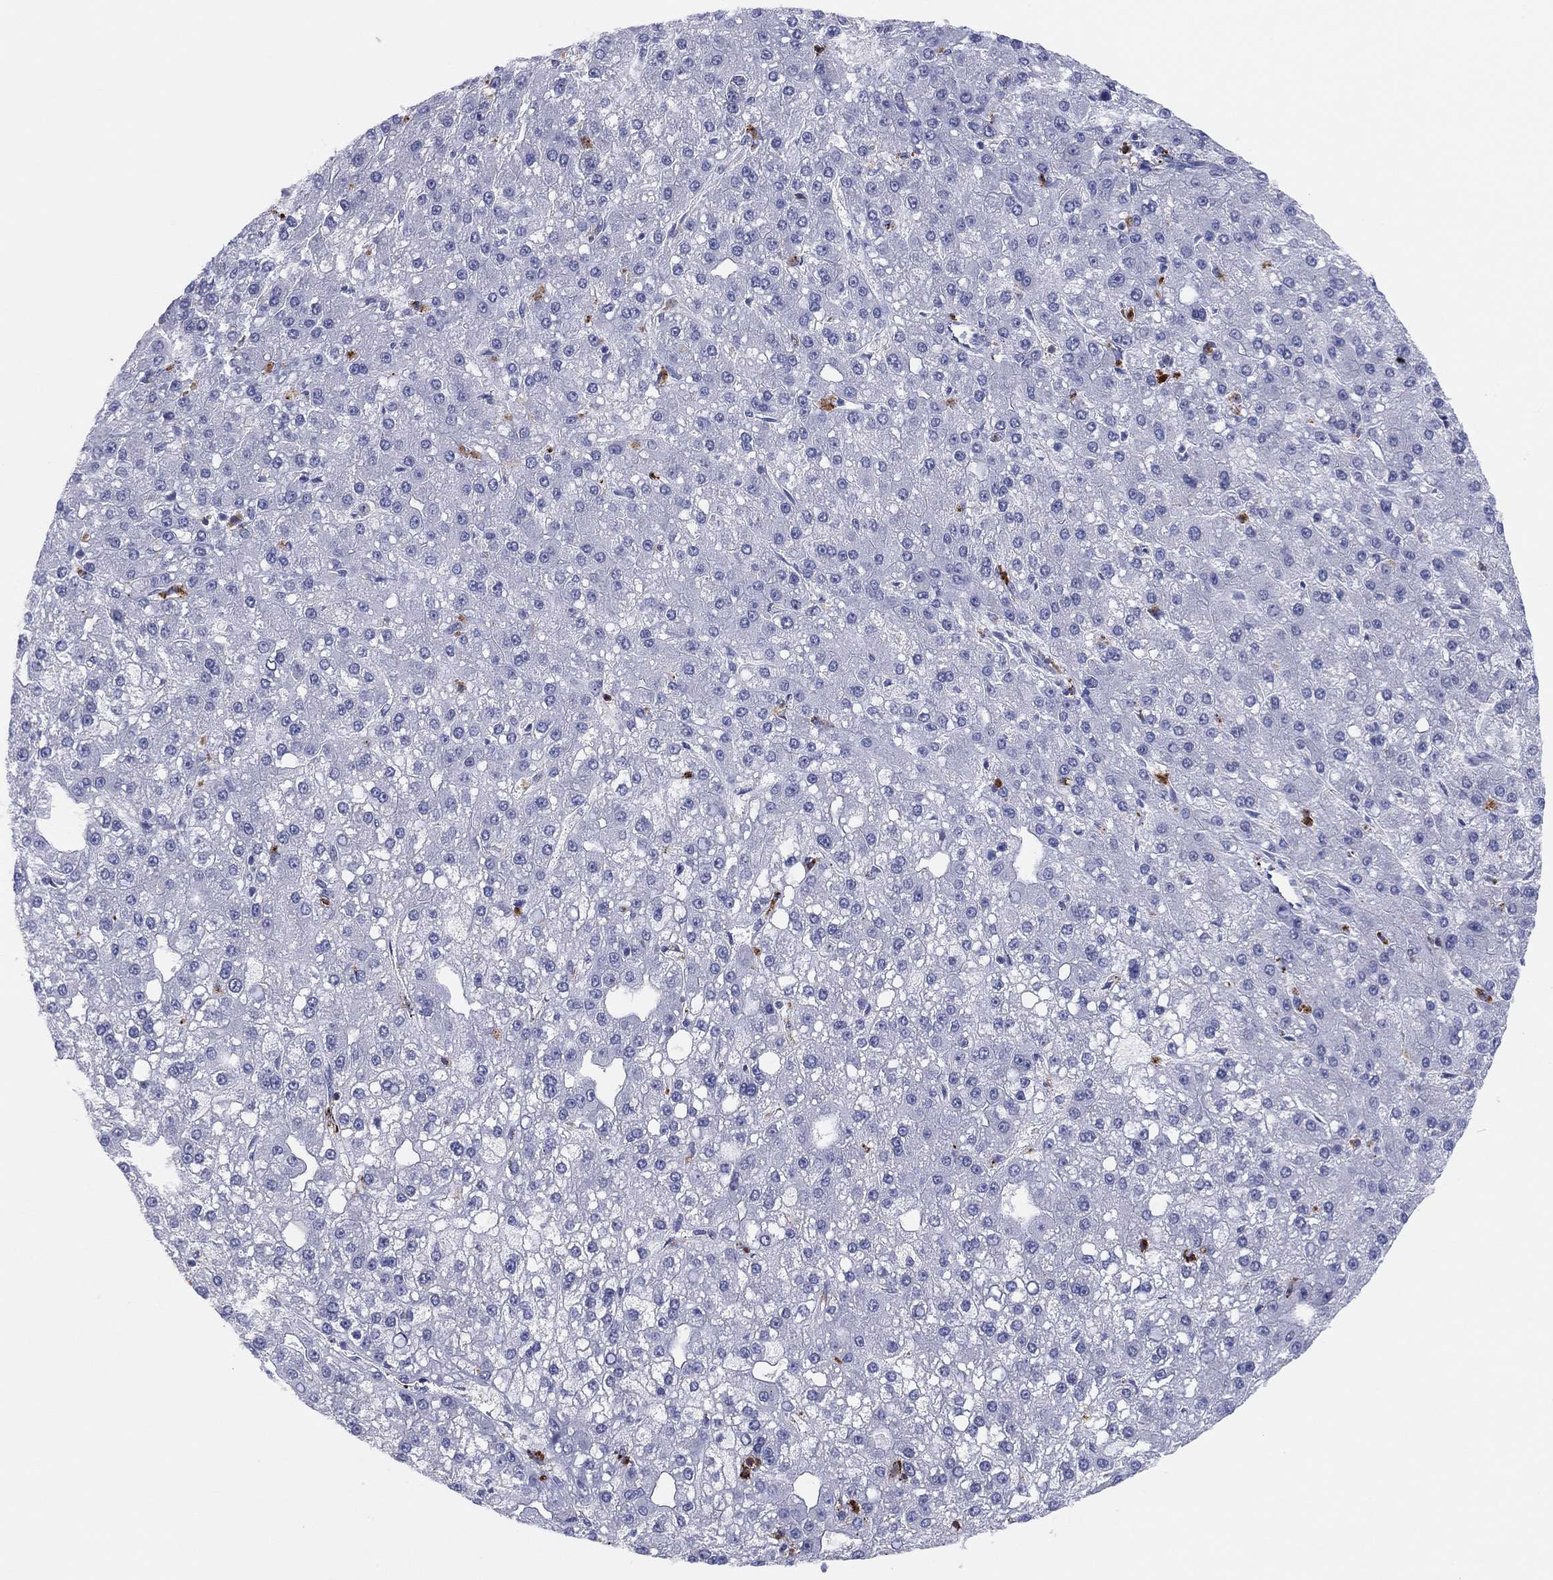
{"staining": {"intensity": "negative", "quantity": "none", "location": "none"}, "tissue": "liver cancer", "cell_type": "Tumor cells", "image_type": "cancer", "snomed": [{"axis": "morphology", "description": "Carcinoma, Hepatocellular, NOS"}, {"axis": "topography", "description": "Liver"}], "caption": "Immunohistochemistry image of neoplastic tissue: human liver cancer stained with DAB (3,3'-diaminobenzidine) displays no significant protein positivity in tumor cells.", "gene": "PLAC8", "patient": {"sex": "male", "age": 67}}